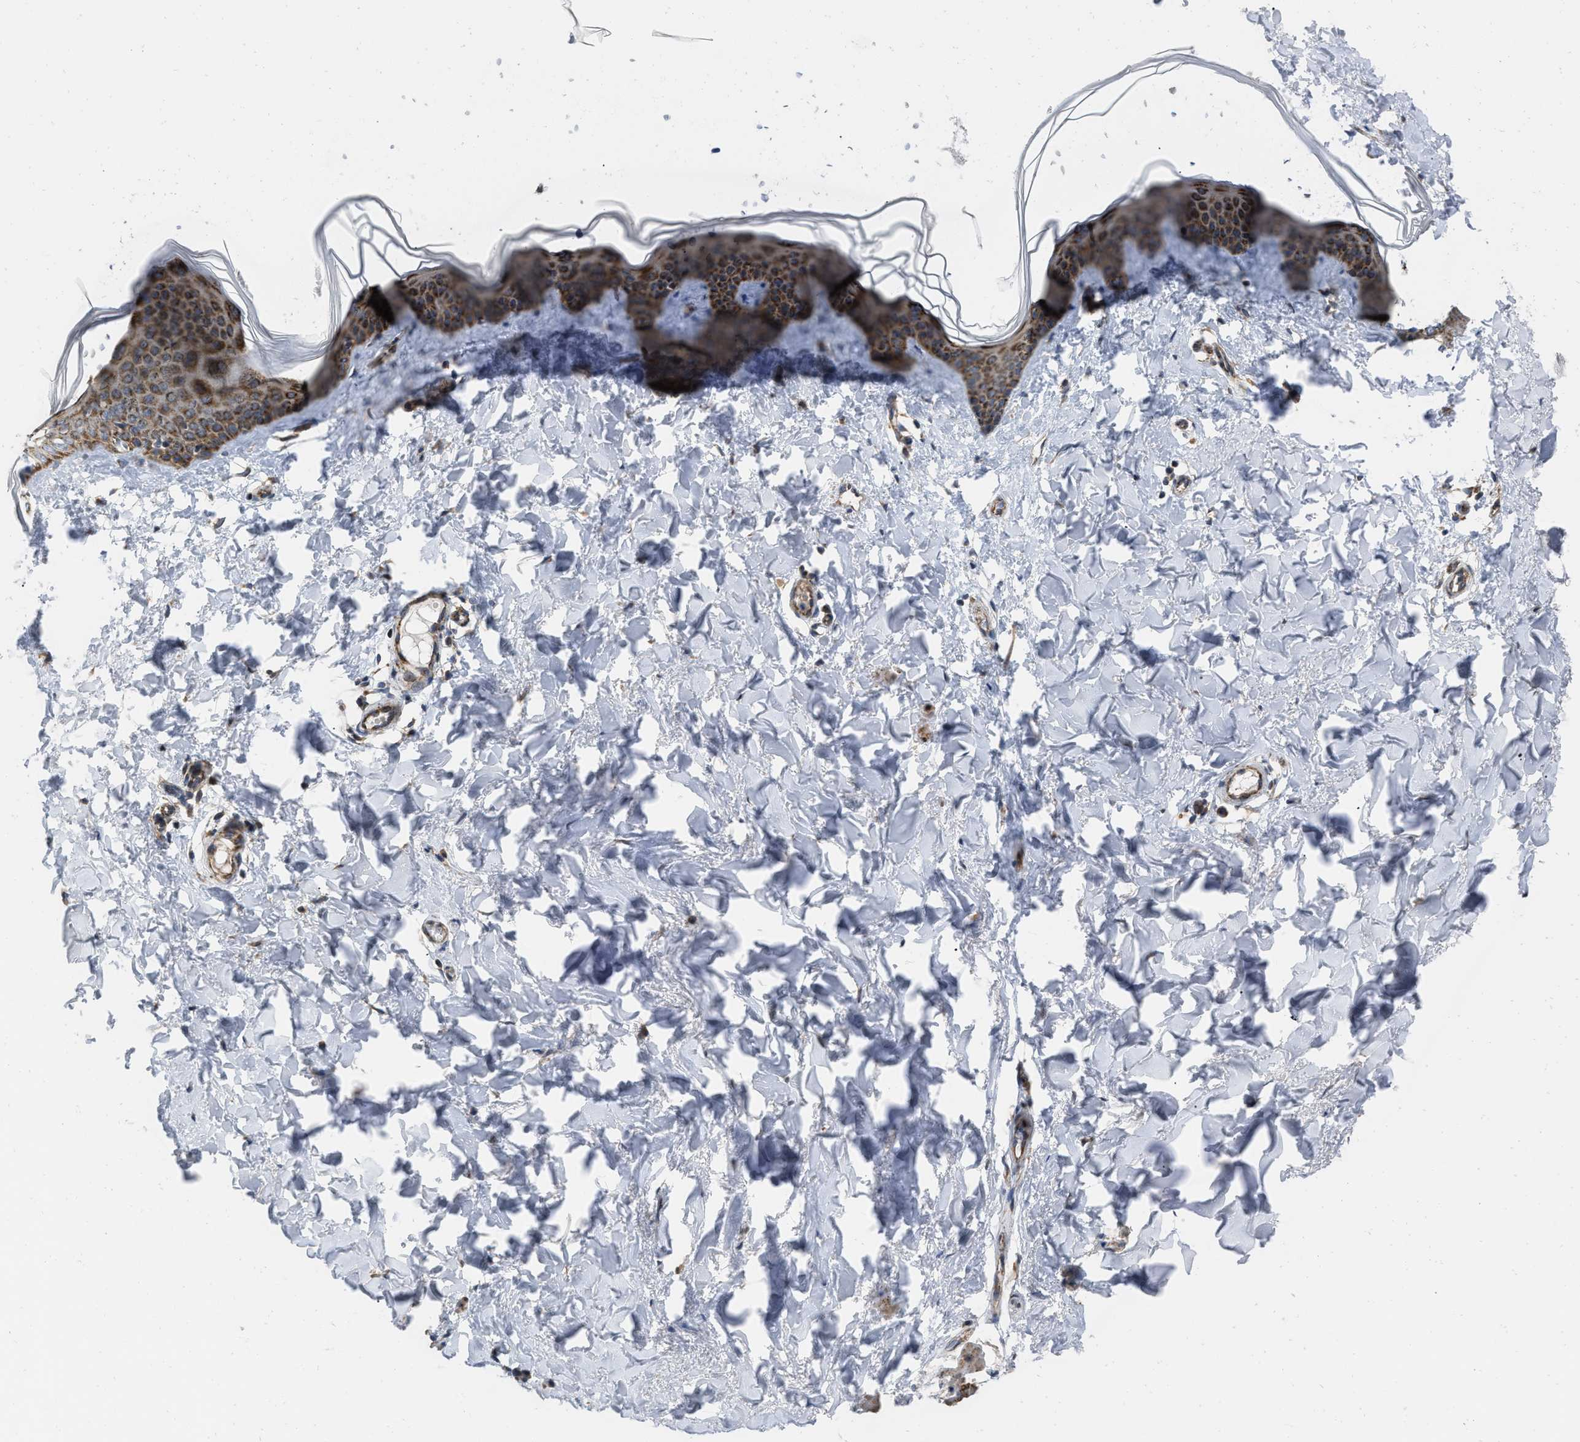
{"staining": {"intensity": "moderate", "quantity": ">75%", "location": "cytoplasmic/membranous"}, "tissue": "skin", "cell_type": "Fibroblasts", "image_type": "normal", "snomed": [{"axis": "morphology", "description": "Normal tissue, NOS"}, {"axis": "topography", "description": "Skin"}], "caption": "High-power microscopy captured an IHC photomicrograph of benign skin, revealing moderate cytoplasmic/membranous staining in approximately >75% of fibroblasts.", "gene": "AKAP1", "patient": {"sex": "female", "age": 17}}